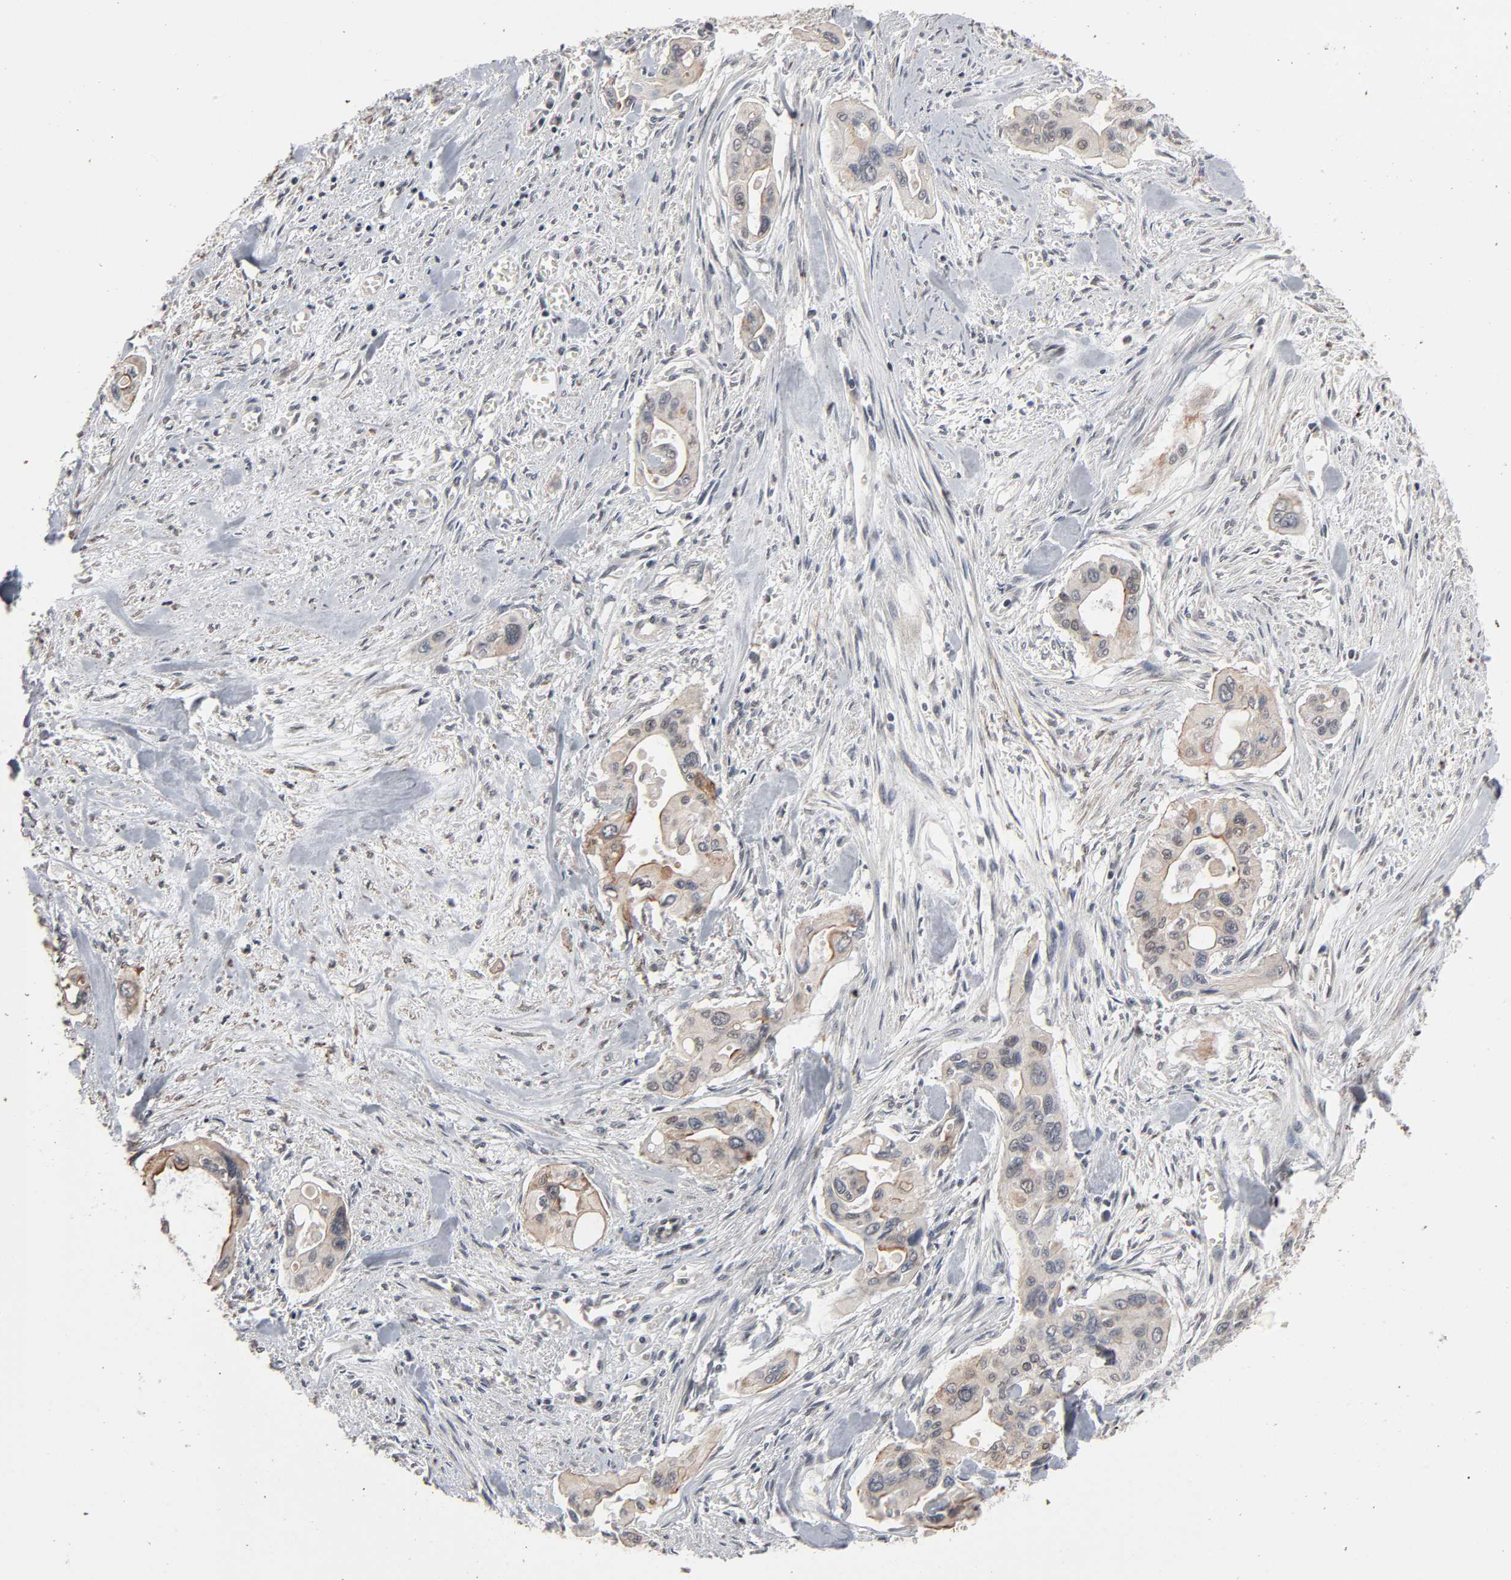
{"staining": {"intensity": "weak", "quantity": "<25%", "location": "cytoplasmic/membranous"}, "tissue": "pancreatic cancer", "cell_type": "Tumor cells", "image_type": "cancer", "snomed": [{"axis": "morphology", "description": "Adenocarcinoma, NOS"}, {"axis": "topography", "description": "Pancreas"}], "caption": "The photomicrograph demonstrates no staining of tumor cells in pancreatic adenocarcinoma.", "gene": "ZNF419", "patient": {"sex": "male", "age": 77}}